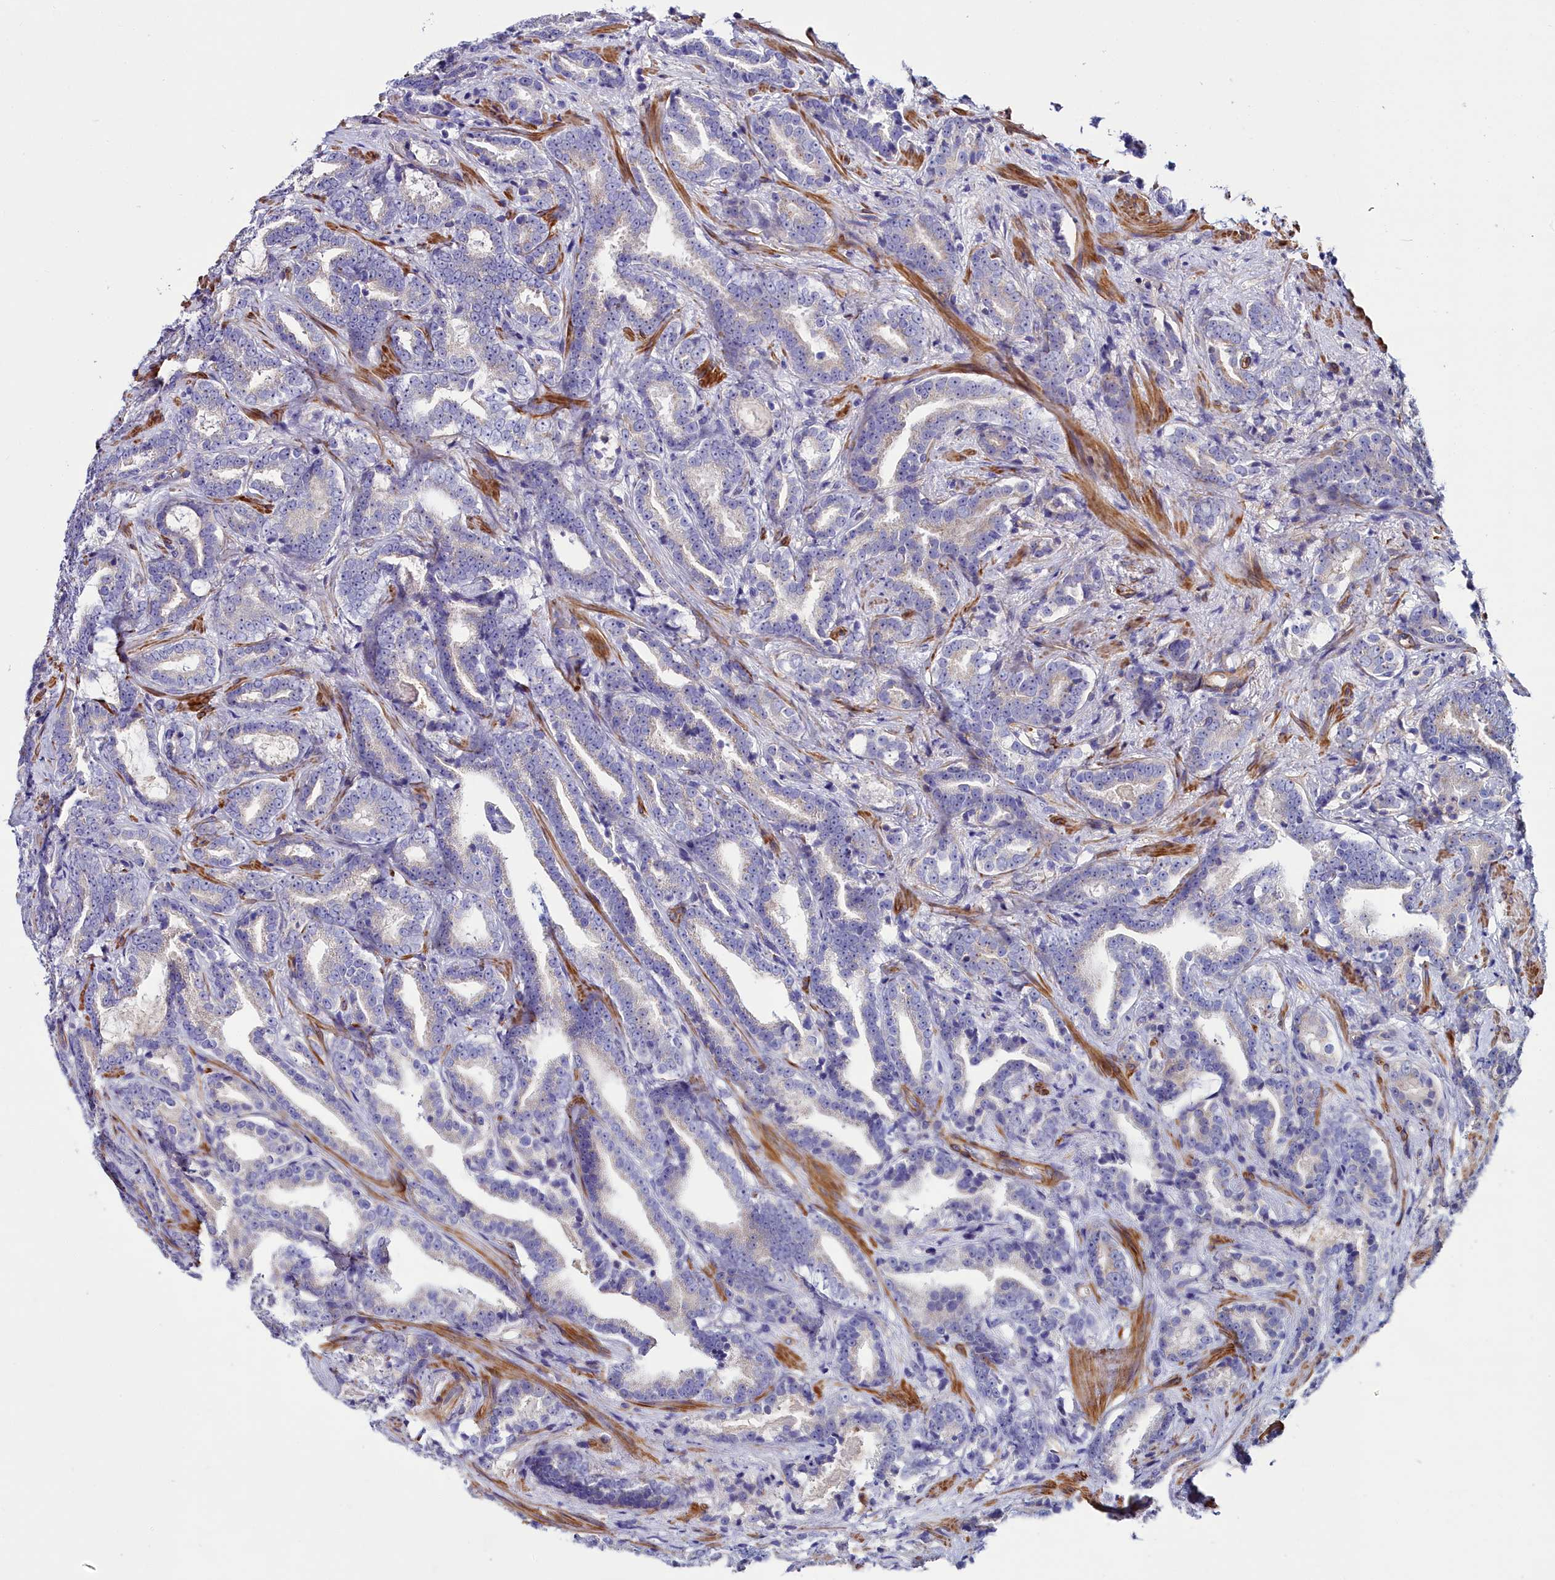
{"staining": {"intensity": "weak", "quantity": "<25%", "location": "cytoplasmic/membranous"}, "tissue": "prostate cancer", "cell_type": "Tumor cells", "image_type": "cancer", "snomed": [{"axis": "morphology", "description": "Adenocarcinoma, Low grade"}, {"axis": "topography", "description": "Prostate"}], "caption": "Image shows no significant protein positivity in tumor cells of adenocarcinoma (low-grade) (prostate). (Stains: DAB (3,3'-diaminobenzidine) immunohistochemistry with hematoxylin counter stain, Microscopy: brightfield microscopy at high magnification).", "gene": "FADS3", "patient": {"sex": "male", "age": 58}}